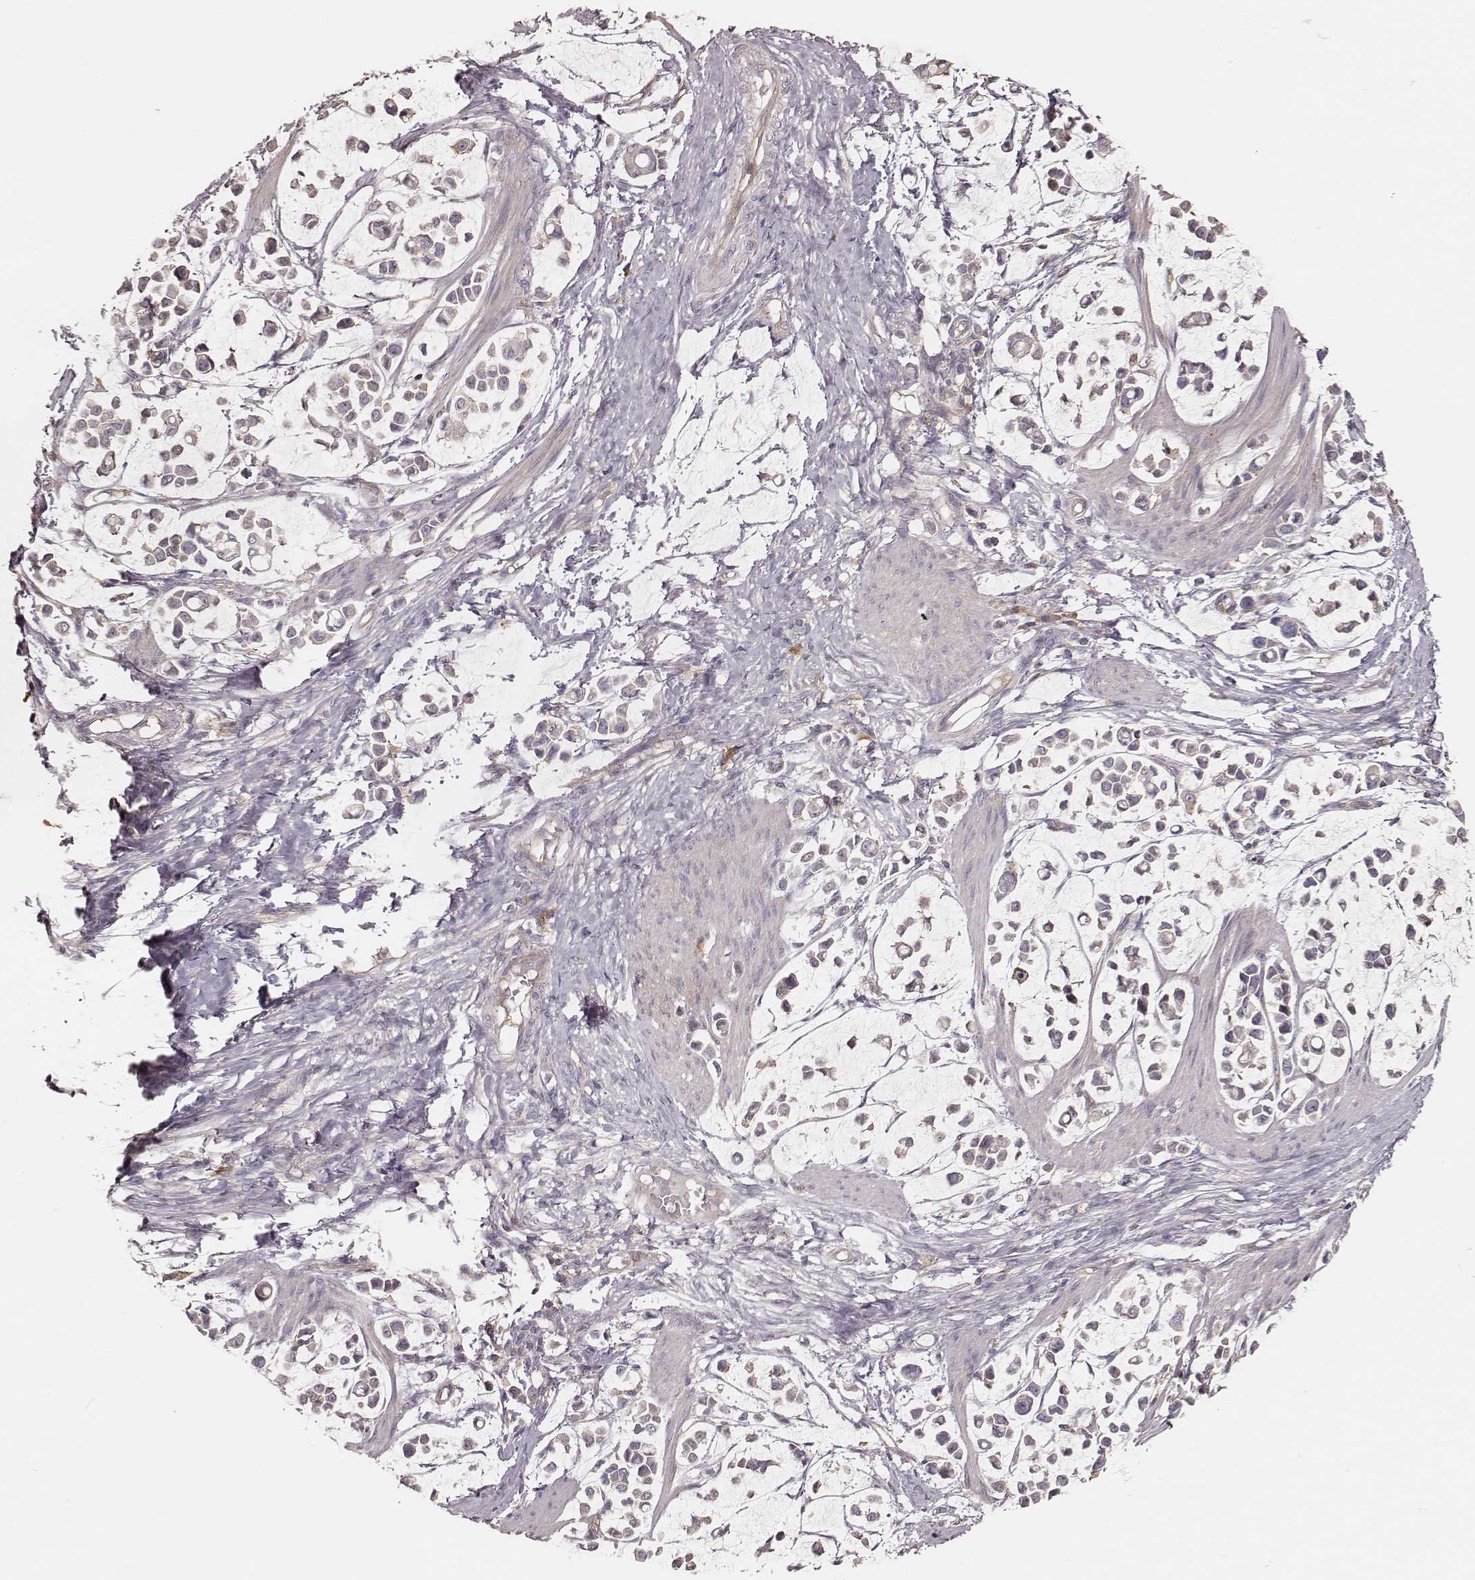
{"staining": {"intensity": "negative", "quantity": "none", "location": "none"}, "tissue": "stomach cancer", "cell_type": "Tumor cells", "image_type": "cancer", "snomed": [{"axis": "morphology", "description": "Adenocarcinoma, NOS"}, {"axis": "topography", "description": "Stomach"}], "caption": "Human adenocarcinoma (stomach) stained for a protein using IHC exhibits no expression in tumor cells.", "gene": "CARS1", "patient": {"sex": "male", "age": 82}}